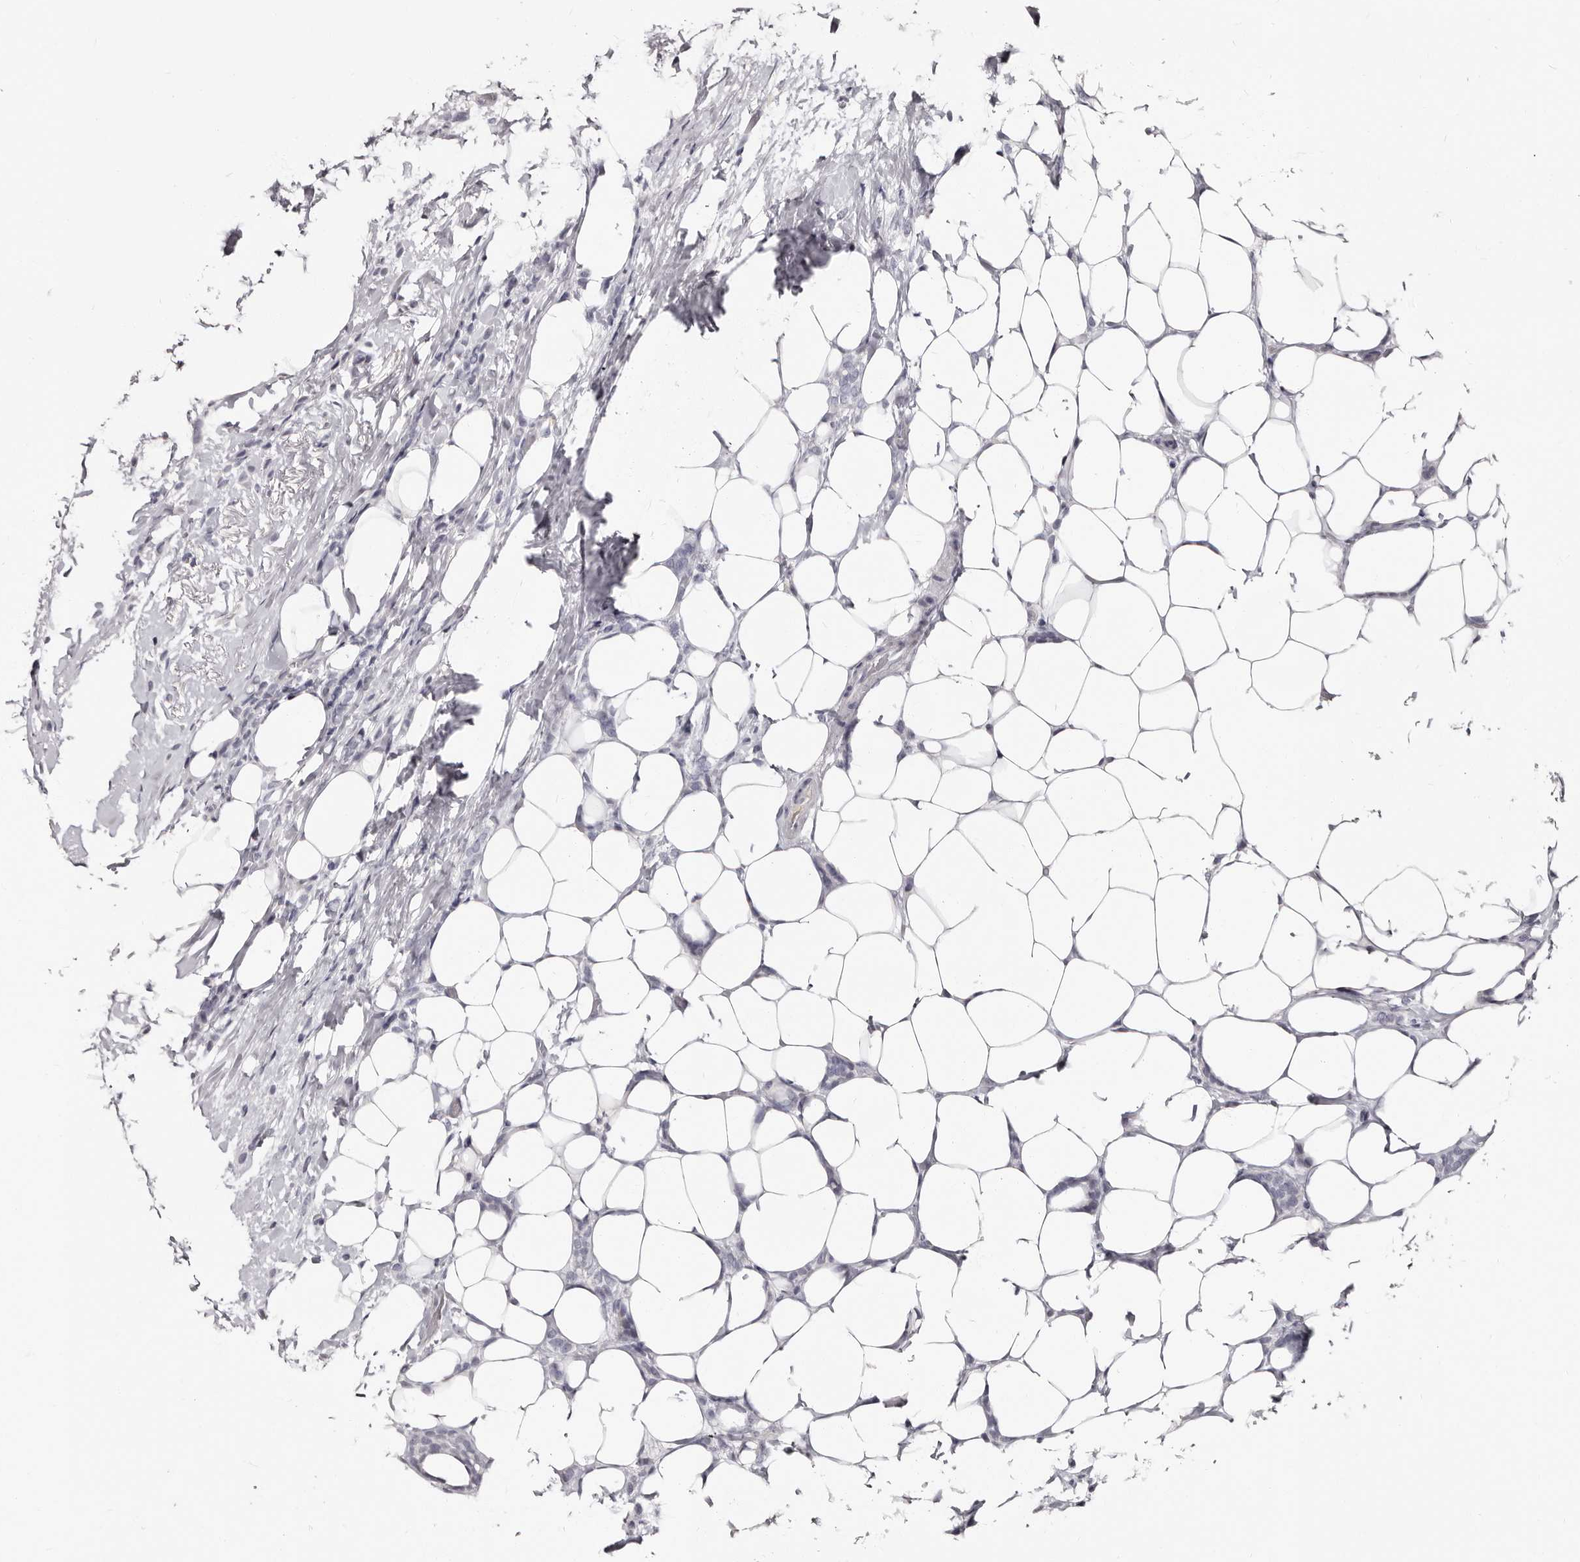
{"staining": {"intensity": "negative", "quantity": "none", "location": "none"}, "tissue": "breast cancer", "cell_type": "Tumor cells", "image_type": "cancer", "snomed": [{"axis": "morphology", "description": "Lobular carcinoma"}, {"axis": "topography", "description": "Breast"}], "caption": "A micrograph of human lobular carcinoma (breast) is negative for staining in tumor cells. Brightfield microscopy of immunohistochemistry stained with DAB (brown) and hematoxylin (blue), captured at high magnification.", "gene": "TBC1D22B", "patient": {"sex": "female", "age": 50}}